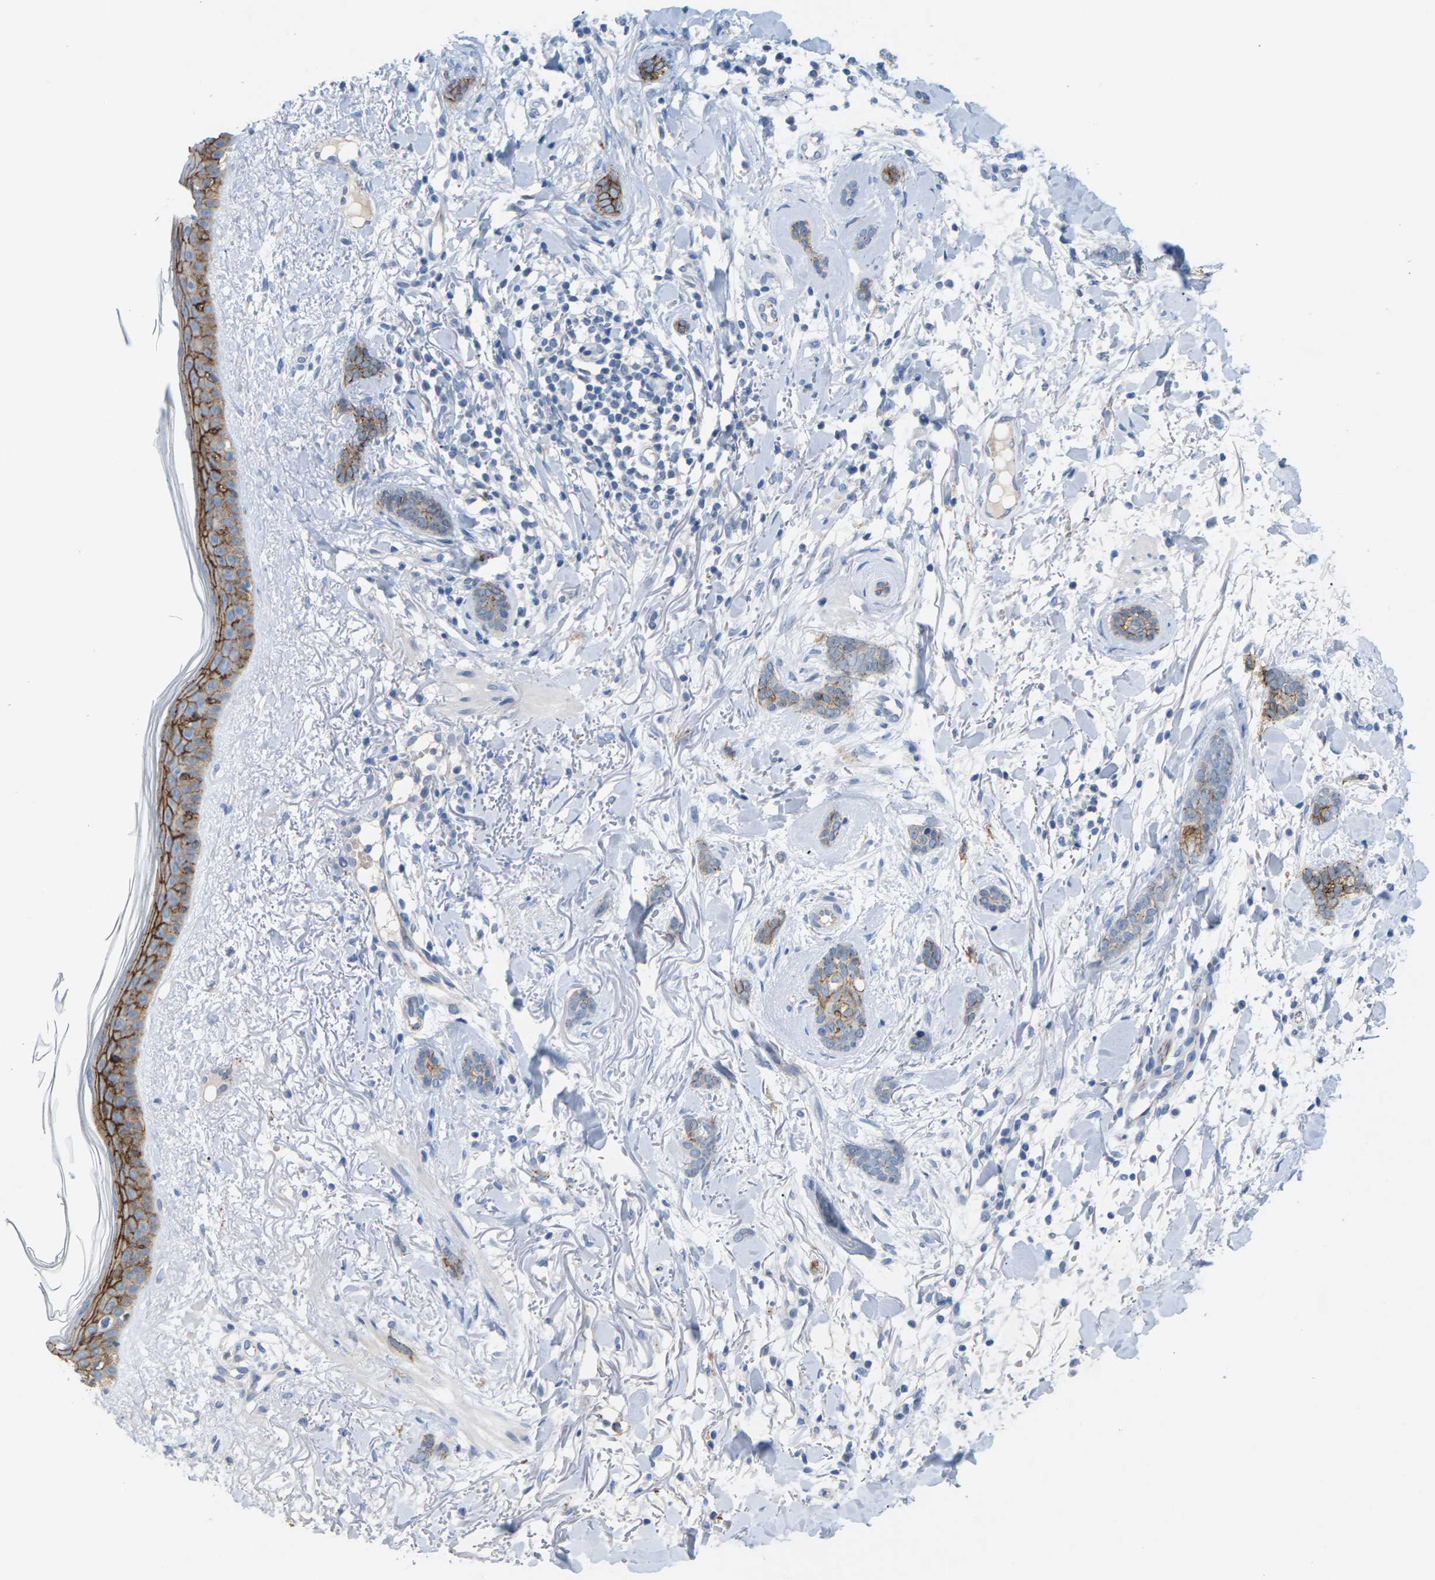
{"staining": {"intensity": "moderate", "quantity": "25%-75%", "location": "cytoplasmic/membranous"}, "tissue": "skin cancer", "cell_type": "Tumor cells", "image_type": "cancer", "snomed": [{"axis": "morphology", "description": "Basal cell carcinoma"}, {"axis": "morphology", "description": "Adnexal tumor, benign"}, {"axis": "topography", "description": "Skin"}], "caption": "A photomicrograph of skin cancer stained for a protein exhibits moderate cytoplasmic/membranous brown staining in tumor cells. (Stains: DAB (3,3'-diaminobenzidine) in brown, nuclei in blue, Microscopy: brightfield microscopy at high magnification).", "gene": "CLDN3", "patient": {"sex": "female", "age": 42}}